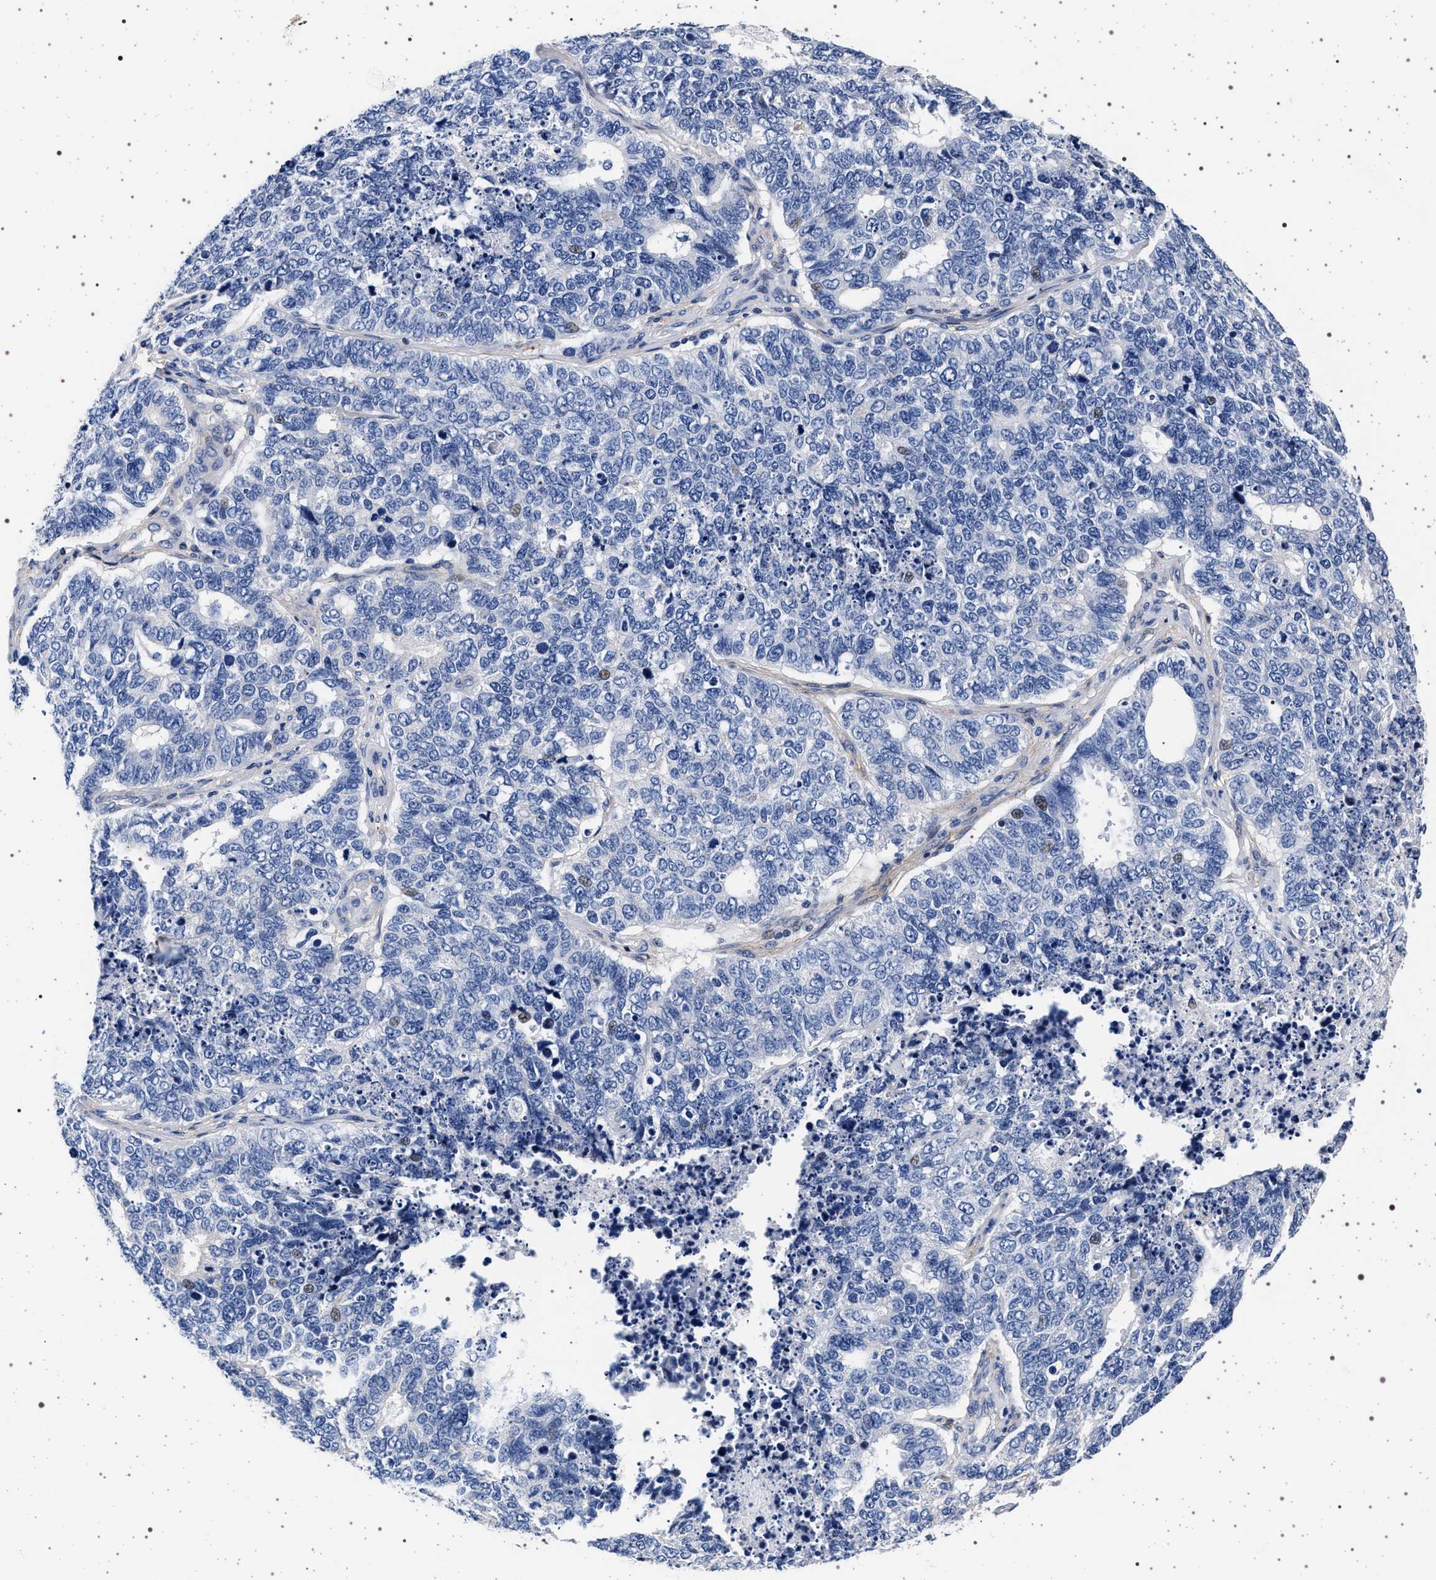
{"staining": {"intensity": "negative", "quantity": "none", "location": "none"}, "tissue": "cervical cancer", "cell_type": "Tumor cells", "image_type": "cancer", "snomed": [{"axis": "morphology", "description": "Squamous cell carcinoma, NOS"}, {"axis": "topography", "description": "Cervix"}], "caption": "Cervical cancer (squamous cell carcinoma) stained for a protein using immunohistochemistry (IHC) reveals no positivity tumor cells.", "gene": "SLC9A1", "patient": {"sex": "female", "age": 63}}